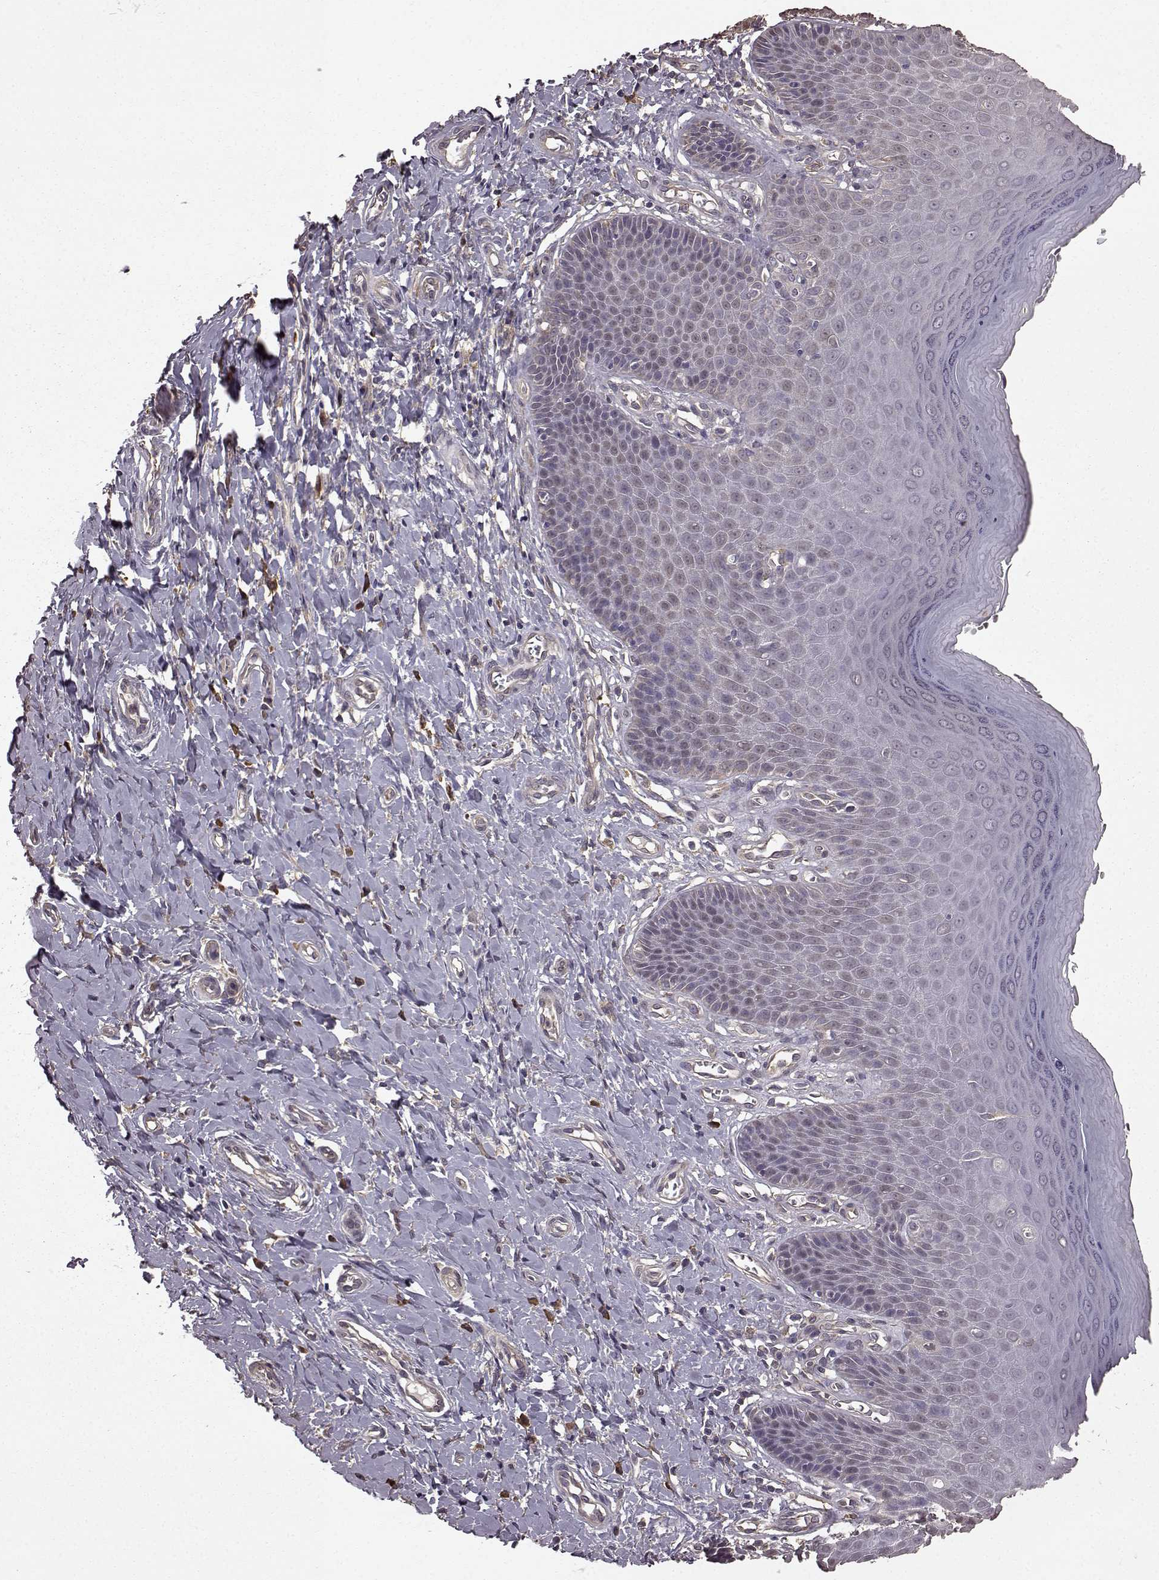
{"staining": {"intensity": "negative", "quantity": "none", "location": "none"}, "tissue": "vagina", "cell_type": "Squamous epithelial cells", "image_type": "normal", "snomed": [{"axis": "morphology", "description": "Normal tissue, NOS"}, {"axis": "topography", "description": "Vagina"}], "caption": "This is a image of immunohistochemistry staining of unremarkable vagina, which shows no expression in squamous epithelial cells.", "gene": "NME1", "patient": {"sex": "female", "age": 83}}